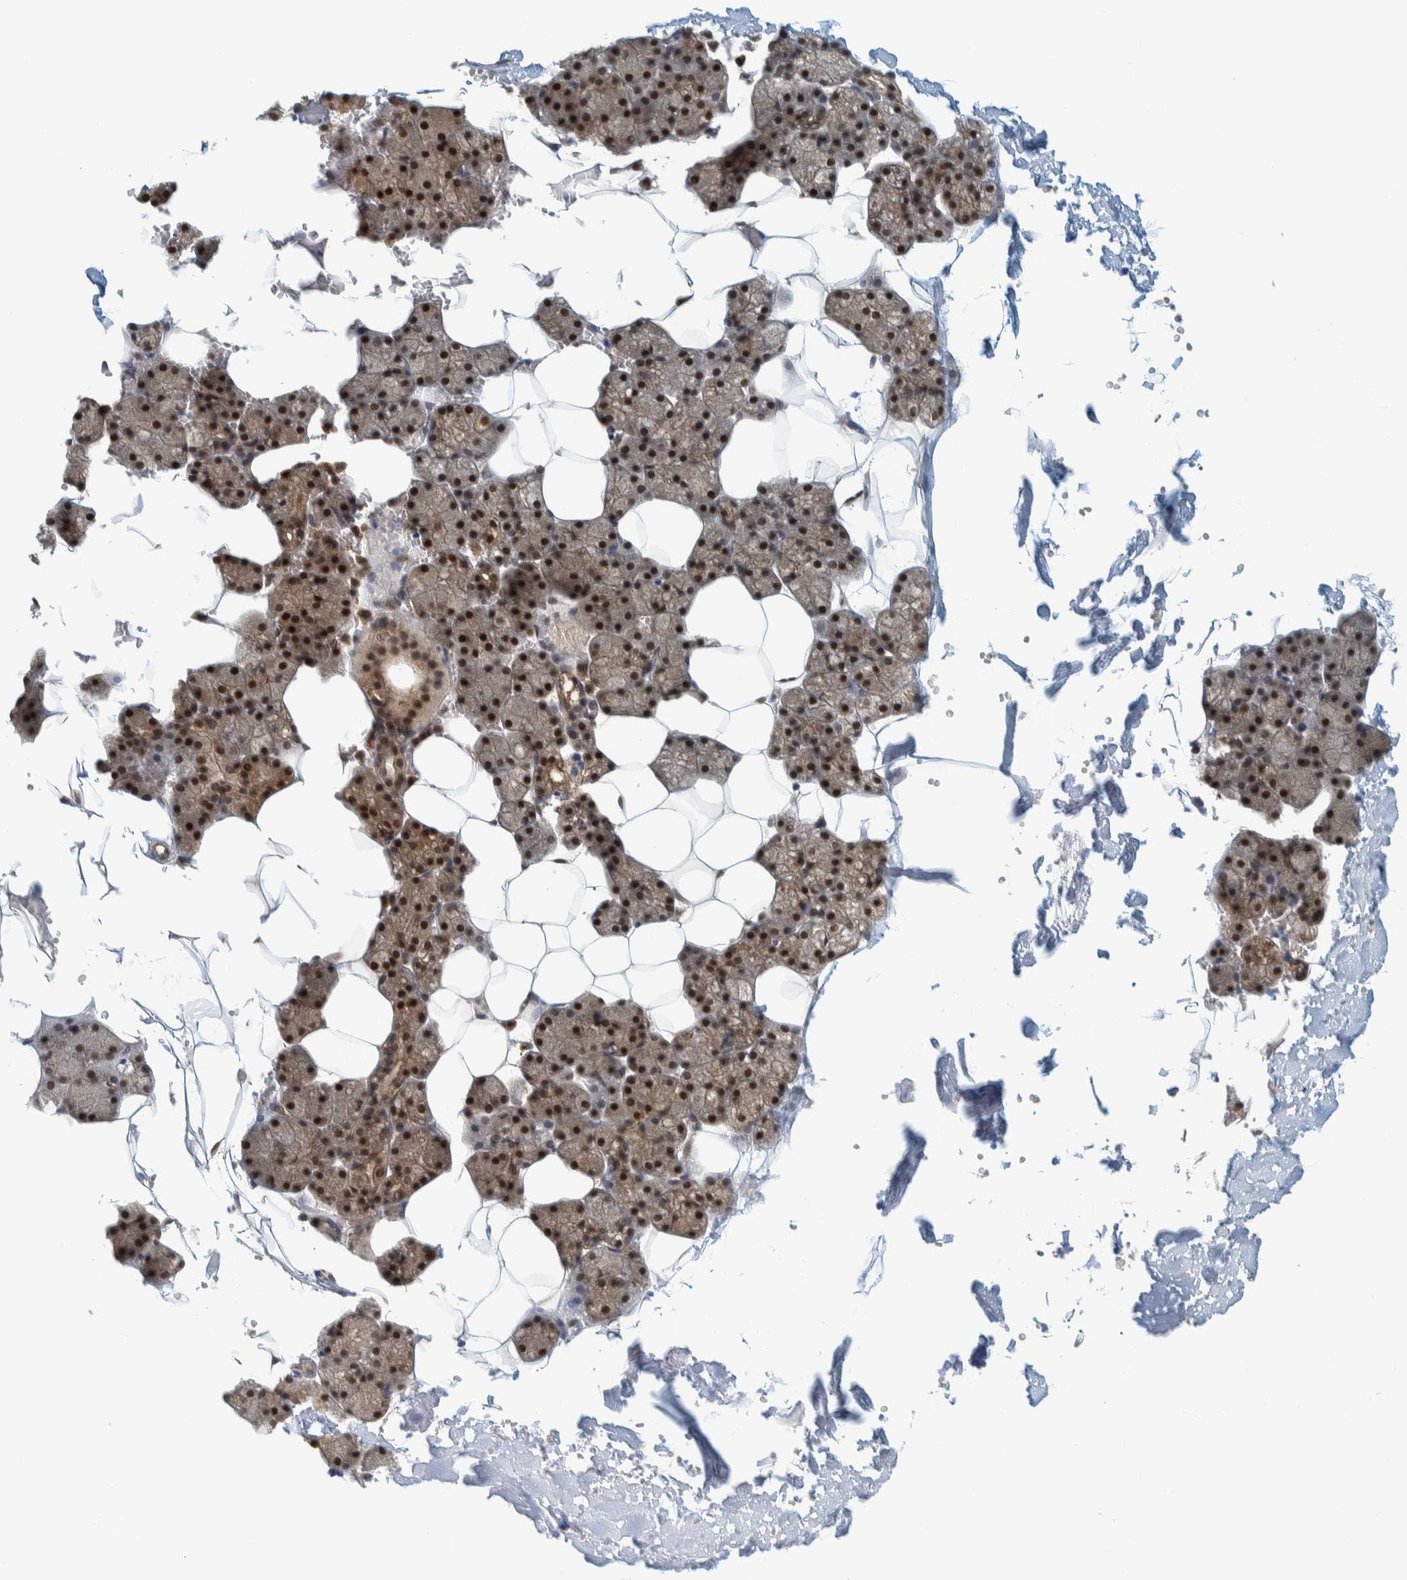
{"staining": {"intensity": "strong", "quantity": ">75%", "location": "nuclear"}, "tissue": "salivary gland", "cell_type": "Glandular cells", "image_type": "normal", "snomed": [{"axis": "morphology", "description": "Normal tissue, NOS"}, {"axis": "topography", "description": "Salivary gland"}], "caption": "Protein staining of unremarkable salivary gland displays strong nuclear expression in approximately >75% of glandular cells. The staining was performed using DAB (3,3'-diaminobenzidine), with brown indicating positive protein expression. Nuclei are stained blue with hematoxylin.", "gene": "COPS3", "patient": {"sex": "male", "age": 62}}